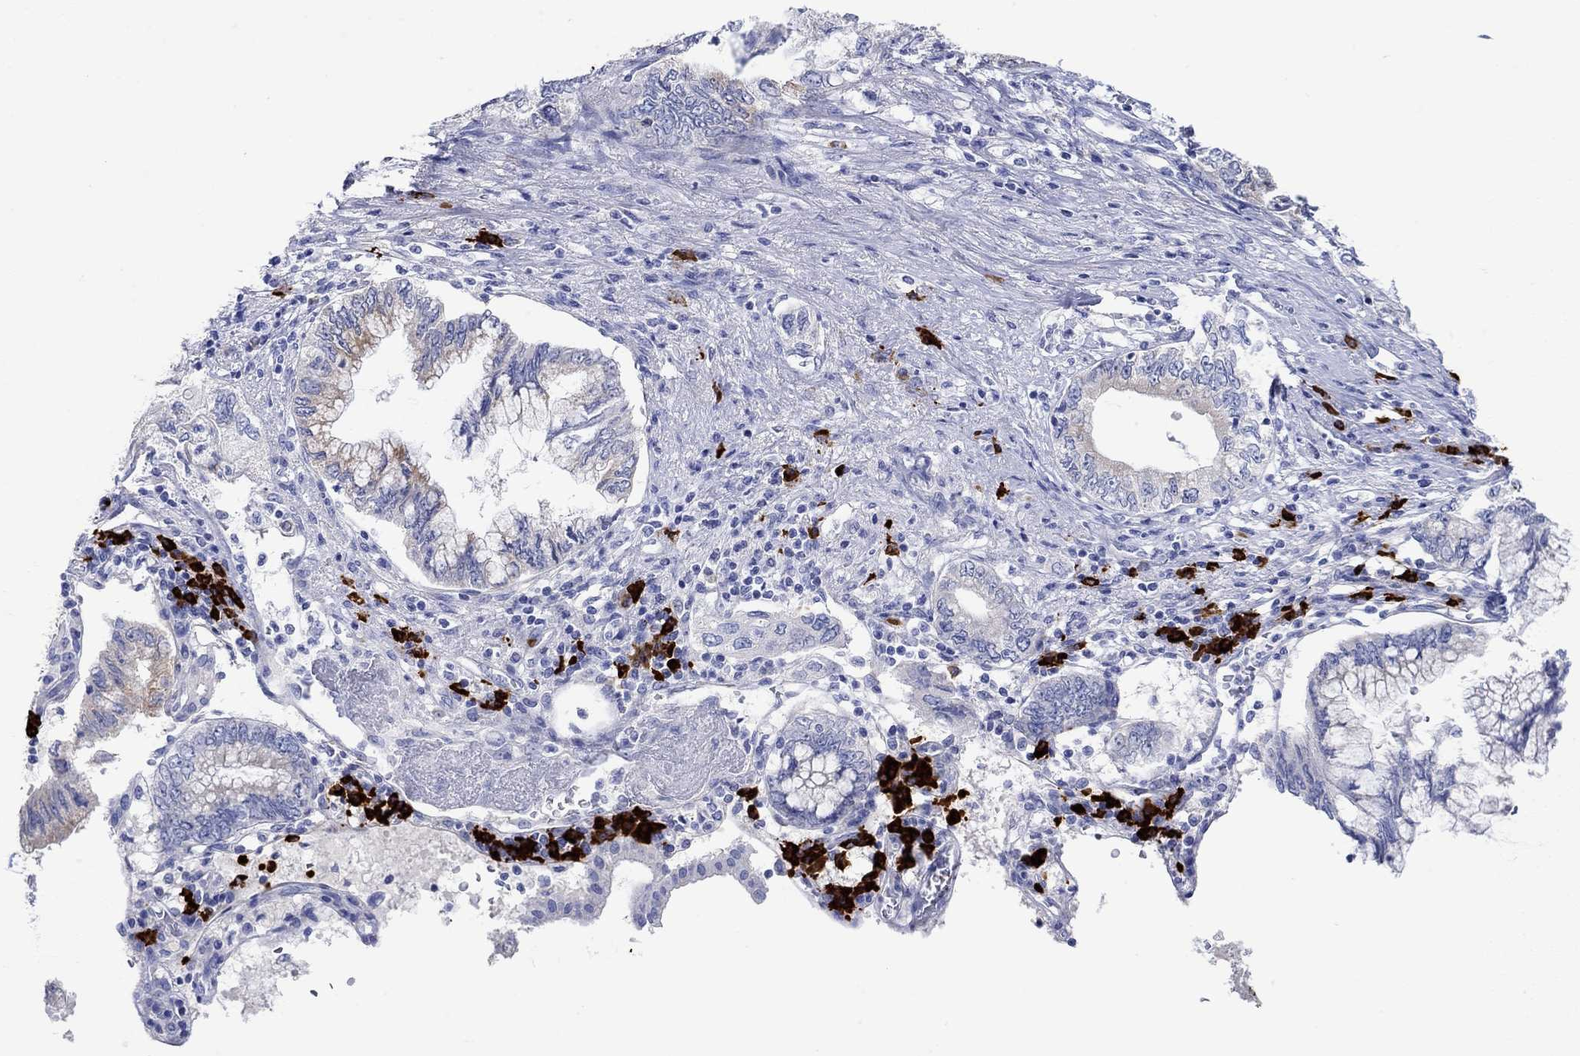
{"staining": {"intensity": "weak", "quantity": "<25%", "location": "cytoplasmic/membranous"}, "tissue": "pancreatic cancer", "cell_type": "Tumor cells", "image_type": "cancer", "snomed": [{"axis": "morphology", "description": "Adenocarcinoma, NOS"}, {"axis": "topography", "description": "Pancreas"}], "caption": "This is an immunohistochemistry photomicrograph of human pancreatic adenocarcinoma. There is no expression in tumor cells.", "gene": "P2RY6", "patient": {"sex": "female", "age": 73}}